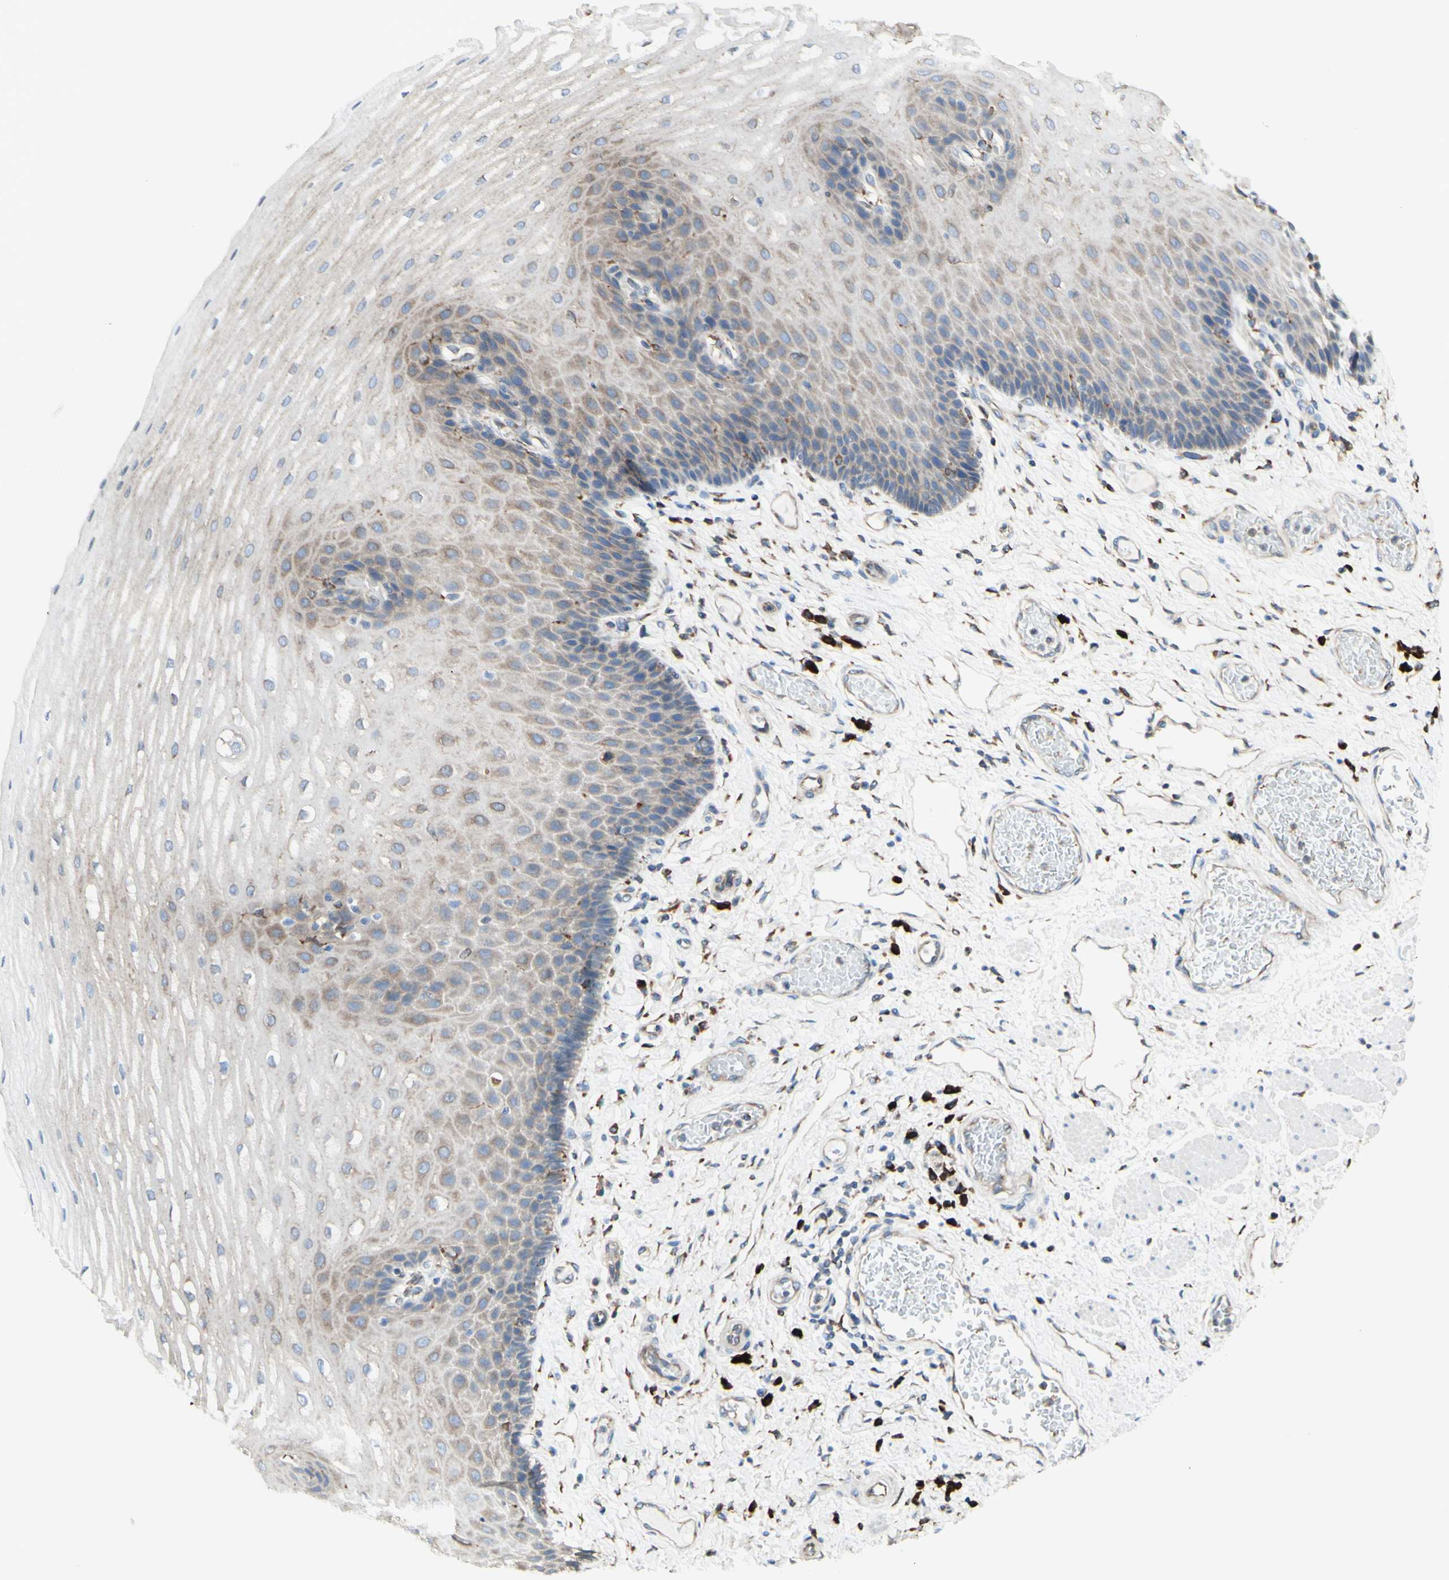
{"staining": {"intensity": "weak", "quantity": "25%-75%", "location": "cytoplasmic/membranous"}, "tissue": "esophagus", "cell_type": "Squamous epithelial cells", "image_type": "normal", "snomed": [{"axis": "morphology", "description": "Normal tissue, NOS"}, {"axis": "topography", "description": "Esophagus"}], "caption": "IHC photomicrograph of benign human esophagus stained for a protein (brown), which exhibits low levels of weak cytoplasmic/membranous positivity in approximately 25%-75% of squamous epithelial cells.", "gene": "DNAJB11", "patient": {"sex": "male", "age": 54}}